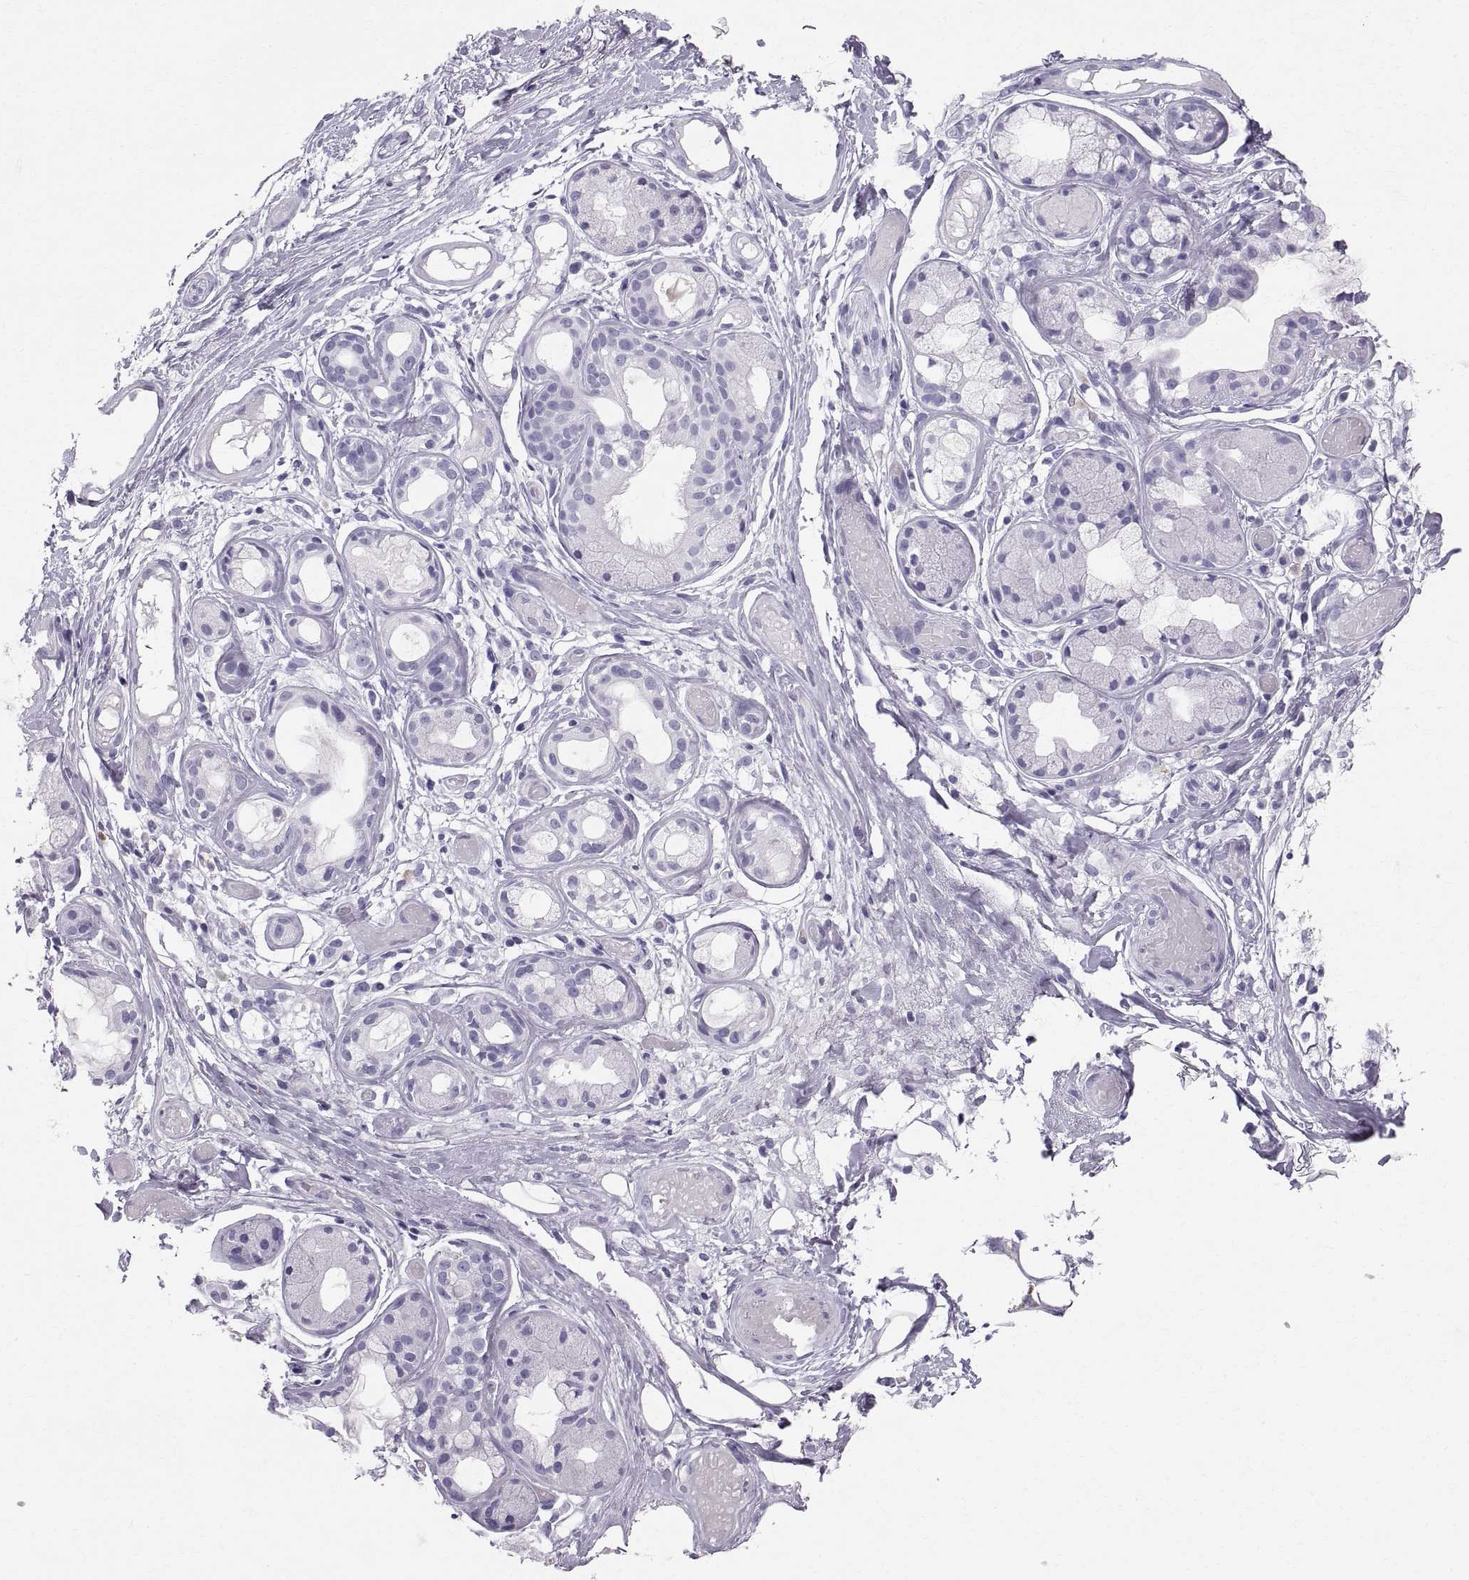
{"staining": {"intensity": "negative", "quantity": "none", "location": "none"}, "tissue": "soft tissue", "cell_type": "Fibroblasts", "image_type": "normal", "snomed": [{"axis": "morphology", "description": "Normal tissue, NOS"}, {"axis": "topography", "description": "Cartilage tissue"}], "caption": "IHC photomicrograph of unremarkable human soft tissue stained for a protein (brown), which shows no expression in fibroblasts. (DAB immunohistochemistry (IHC), high magnification).", "gene": "SLC22A6", "patient": {"sex": "male", "age": 62}}